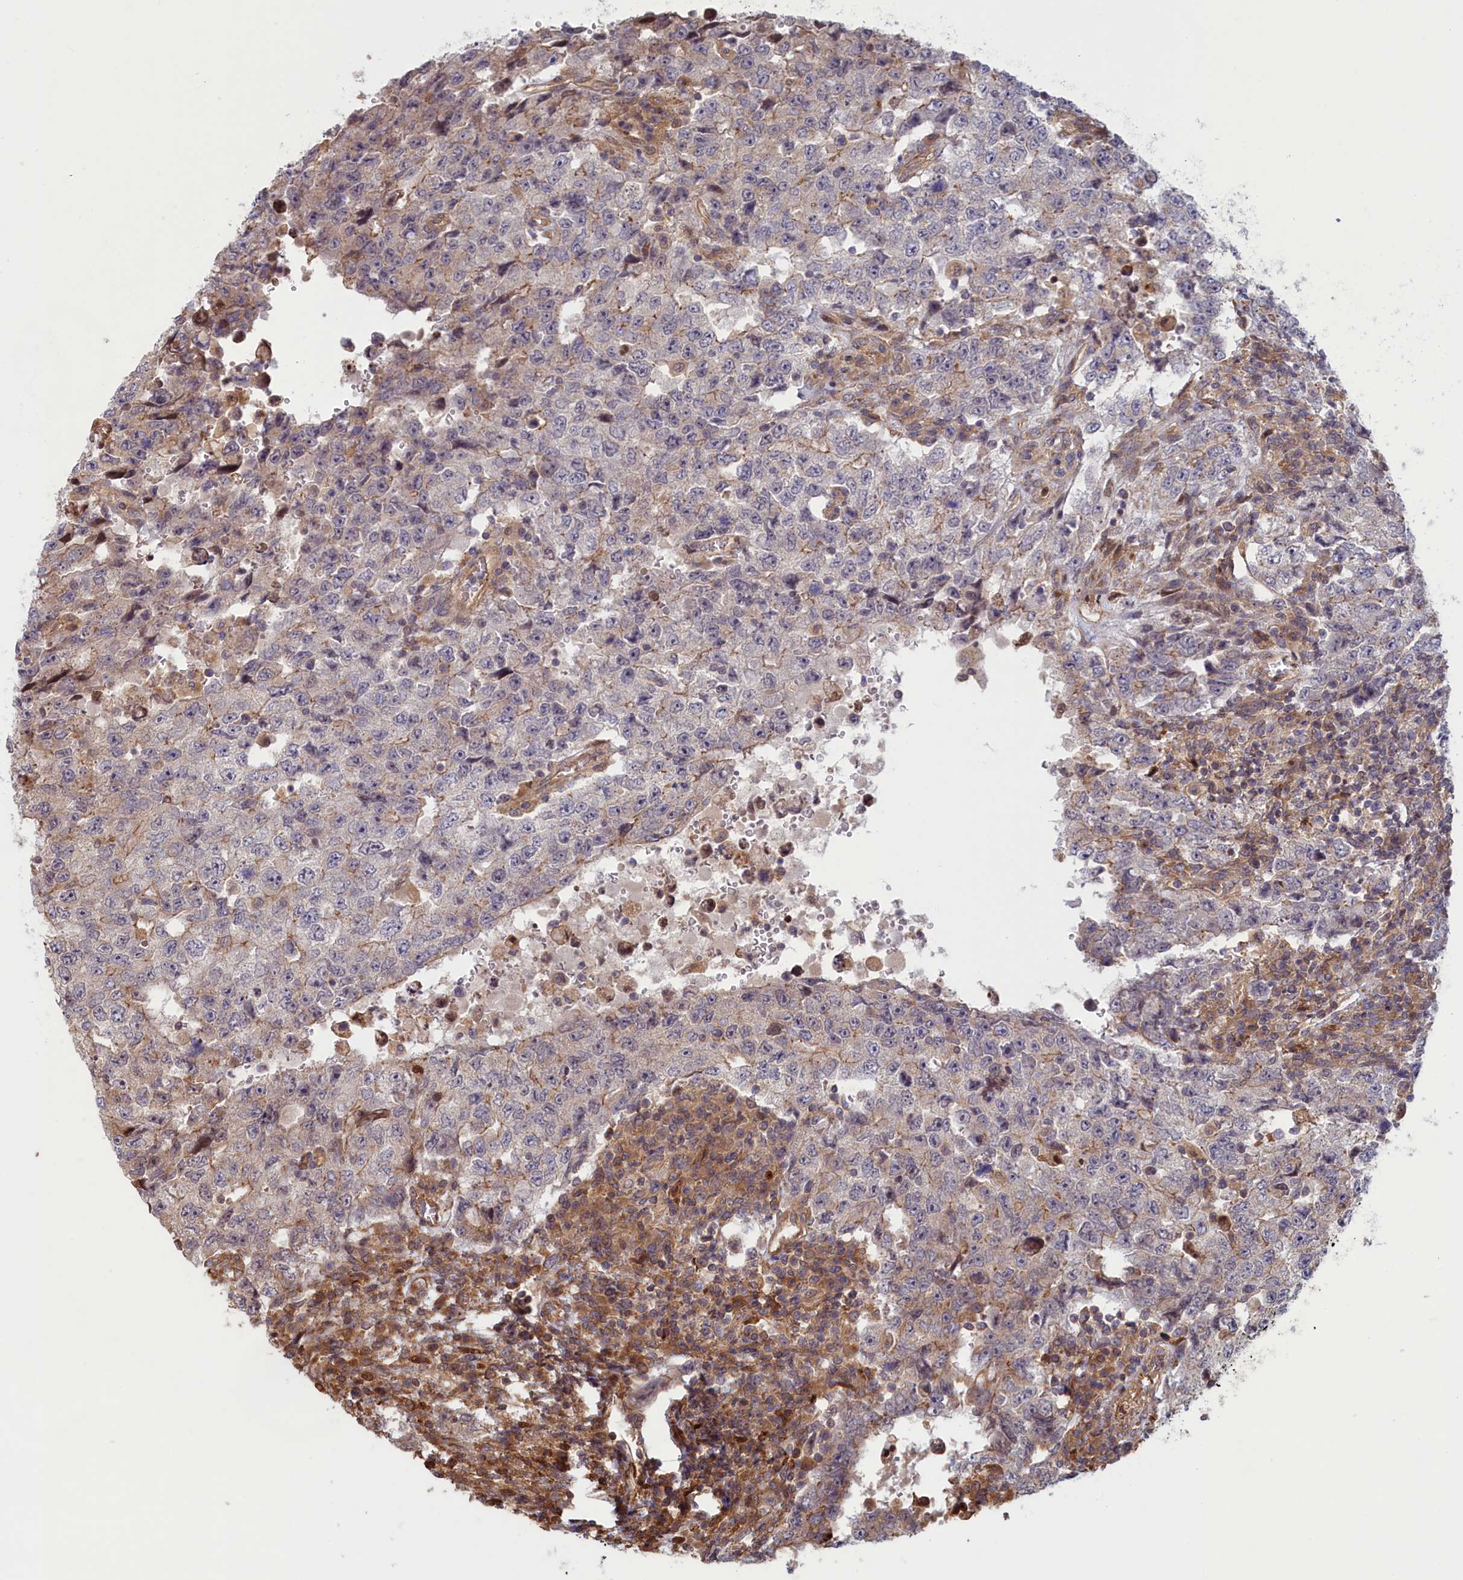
{"staining": {"intensity": "weak", "quantity": "<25%", "location": "cytoplasmic/membranous"}, "tissue": "testis cancer", "cell_type": "Tumor cells", "image_type": "cancer", "snomed": [{"axis": "morphology", "description": "Carcinoma, Embryonal, NOS"}, {"axis": "topography", "description": "Testis"}], "caption": "Tumor cells show no significant positivity in testis cancer (embryonal carcinoma).", "gene": "RILPL1", "patient": {"sex": "male", "age": 26}}